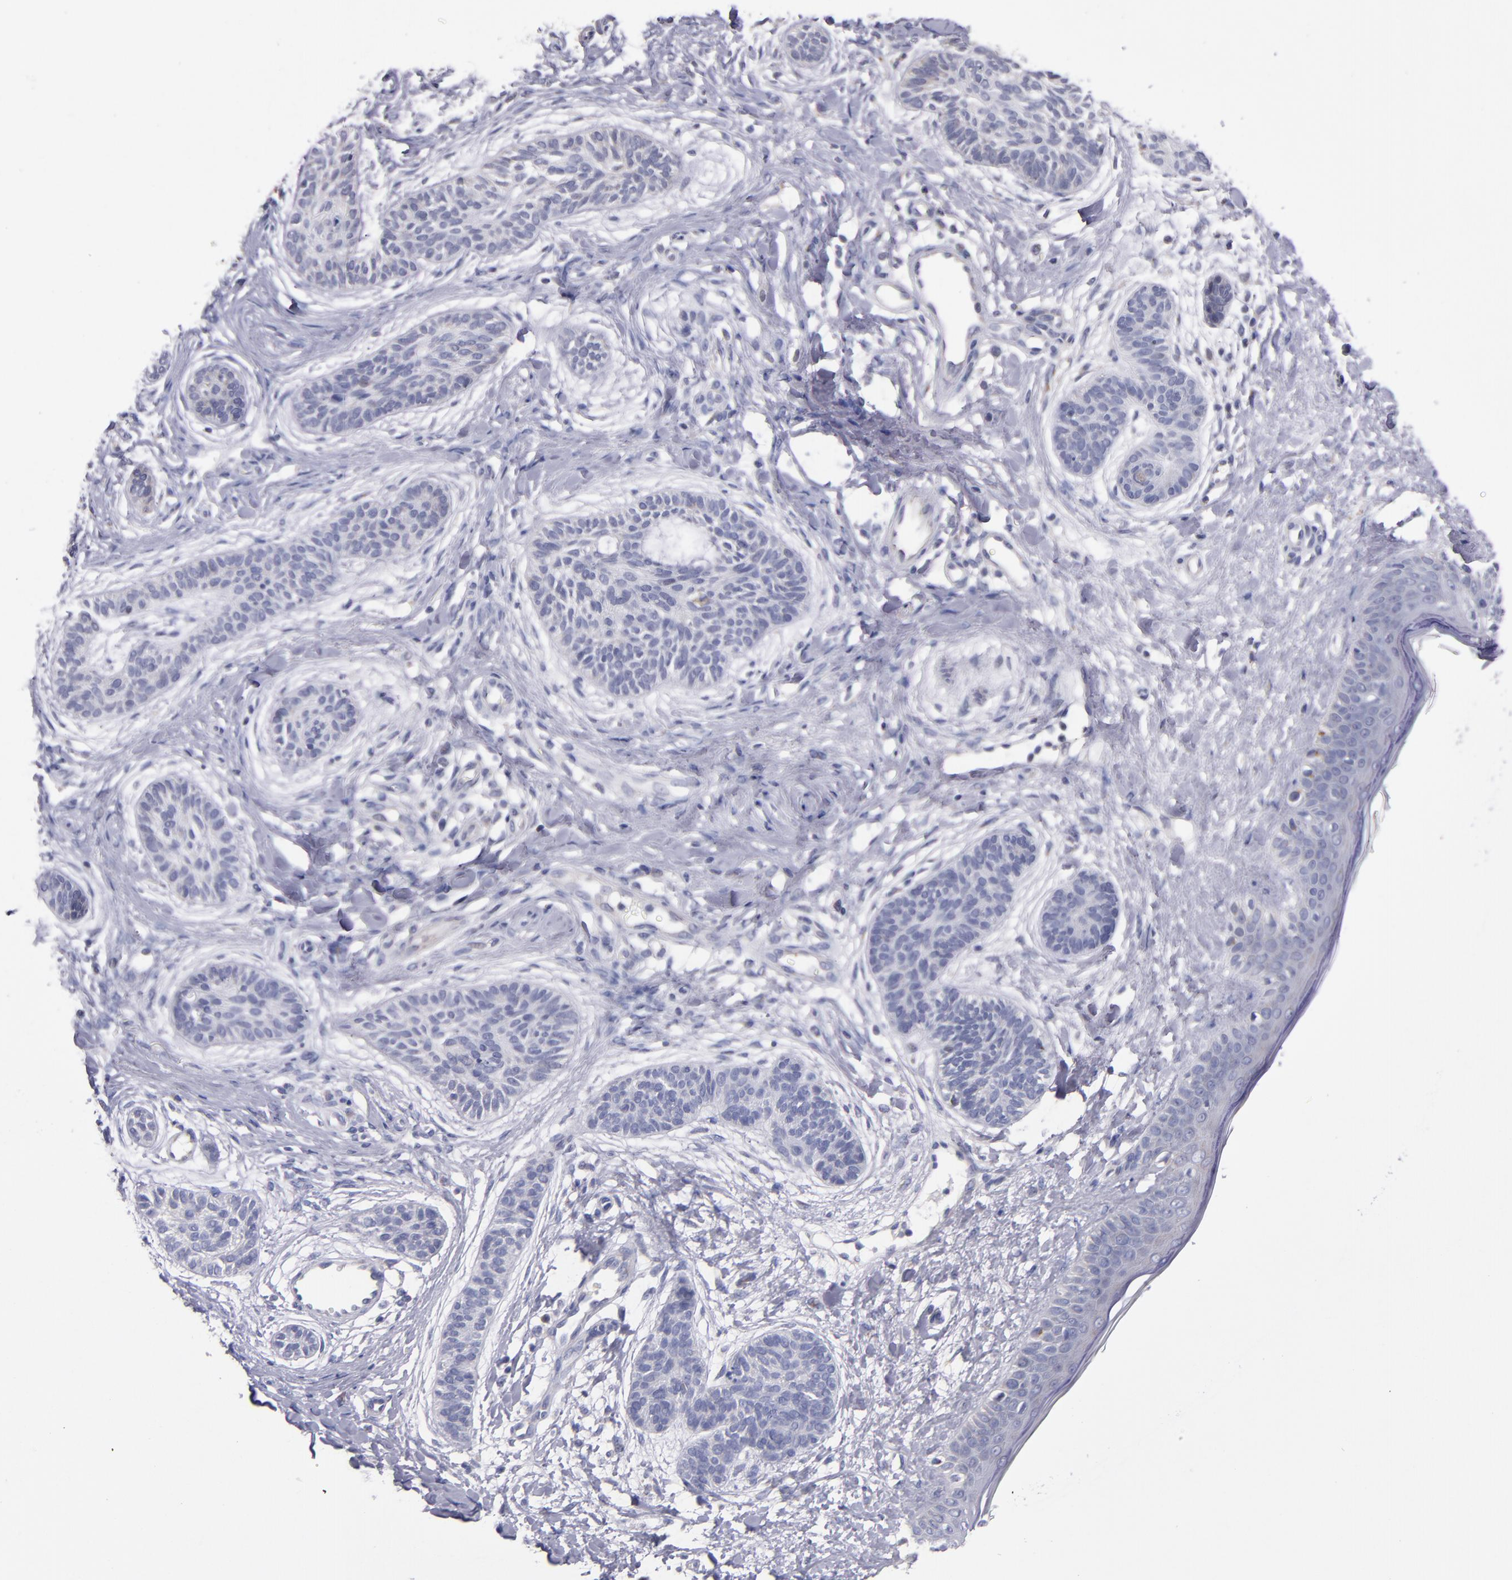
{"staining": {"intensity": "negative", "quantity": "none", "location": "none"}, "tissue": "skin cancer", "cell_type": "Tumor cells", "image_type": "cancer", "snomed": [{"axis": "morphology", "description": "Normal tissue, NOS"}, {"axis": "morphology", "description": "Basal cell carcinoma"}, {"axis": "topography", "description": "Skin"}], "caption": "Immunohistochemistry (IHC) of skin cancer (basal cell carcinoma) displays no positivity in tumor cells.", "gene": "RAB41", "patient": {"sex": "male", "age": 63}}